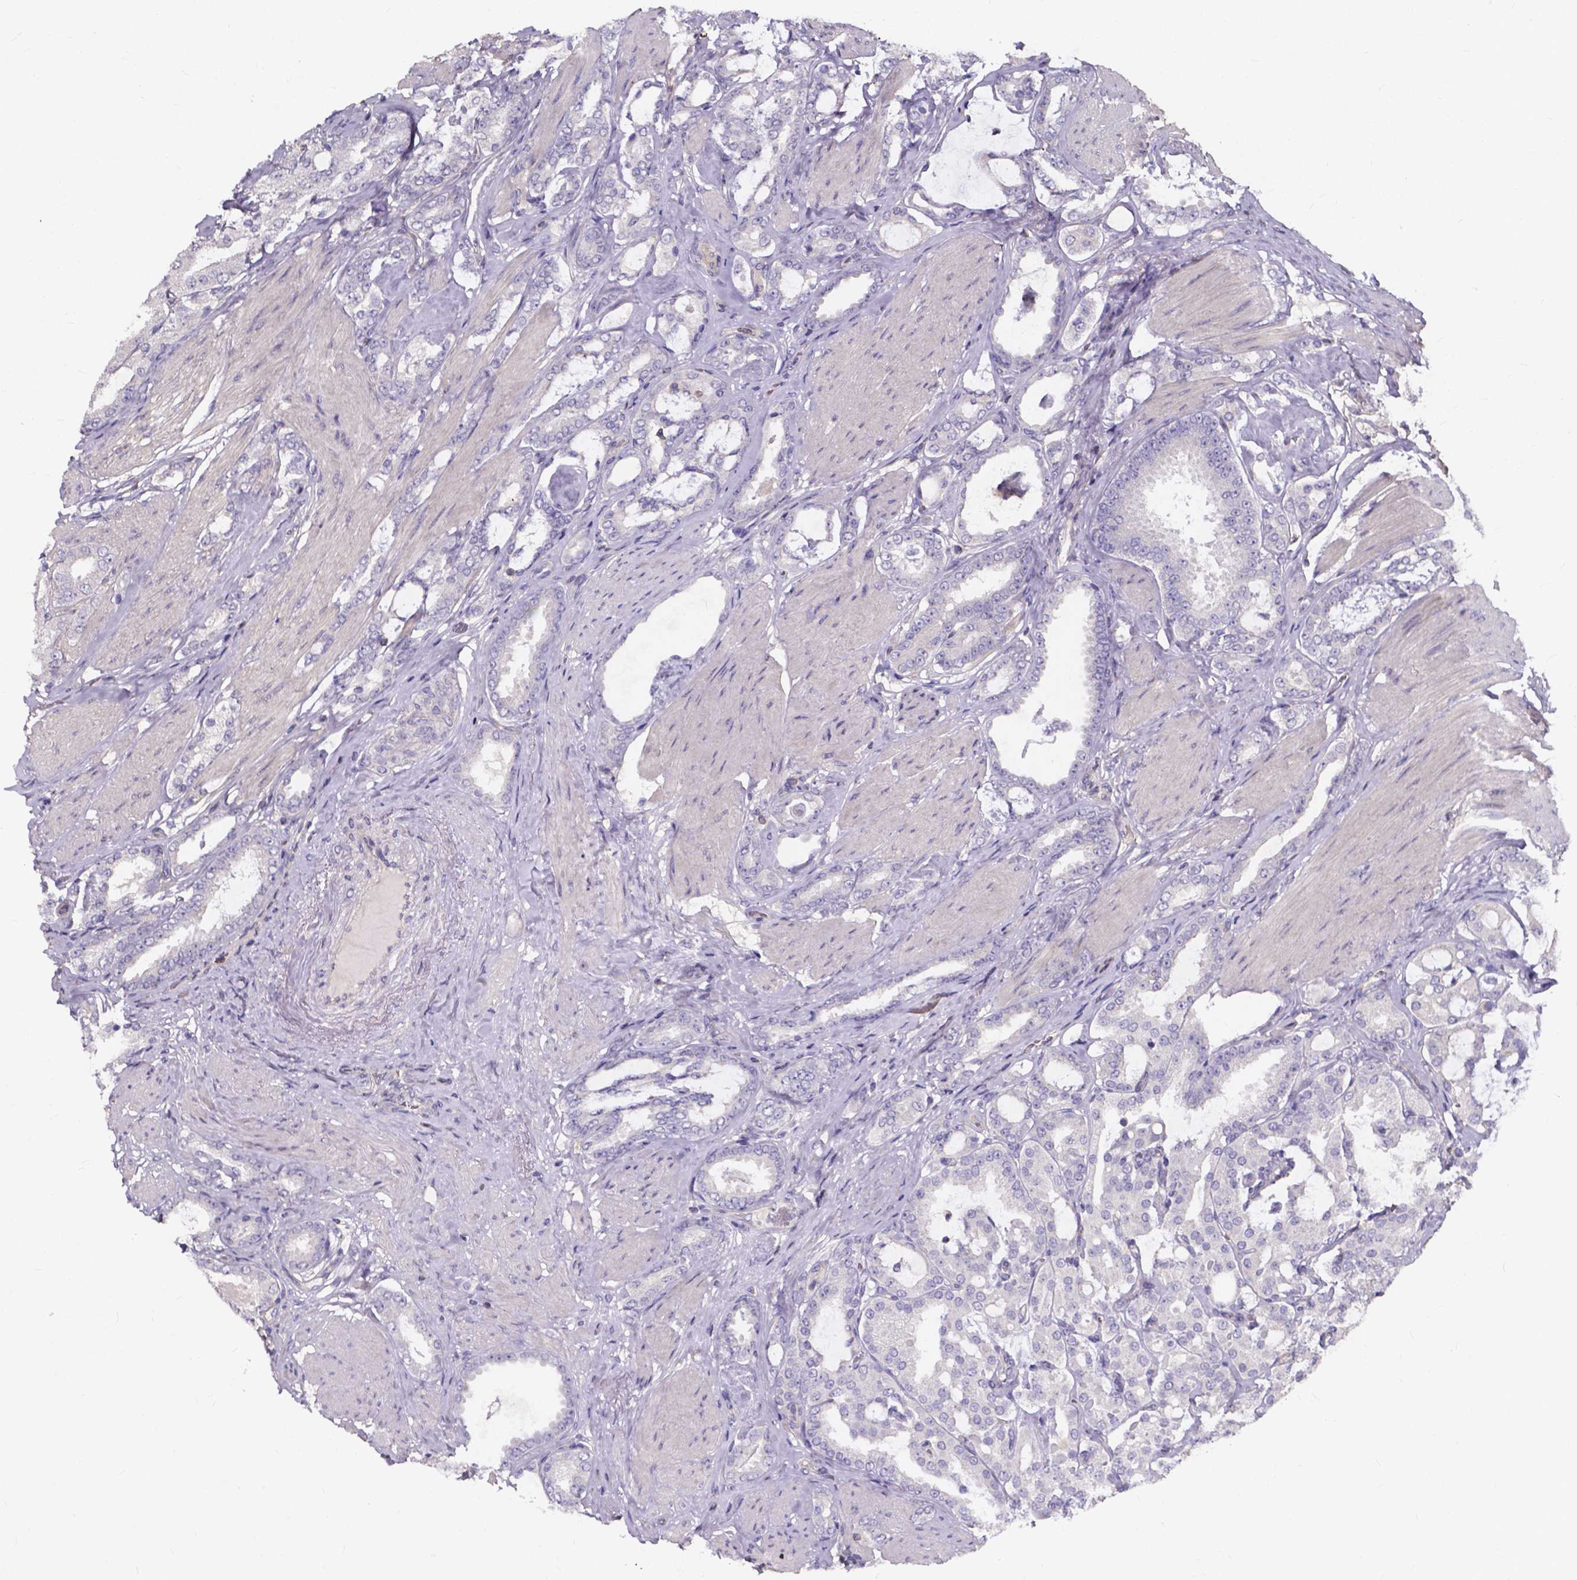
{"staining": {"intensity": "negative", "quantity": "none", "location": "none"}, "tissue": "prostate cancer", "cell_type": "Tumor cells", "image_type": "cancer", "snomed": [{"axis": "morphology", "description": "Adenocarcinoma, High grade"}, {"axis": "topography", "description": "Prostate"}], "caption": "This is a micrograph of immunohistochemistry (IHC) staining of prostate cancer, which shows no expression in tumor cells.", "gene": "THEMIS", "patient": {"sex": "male", "age": 63}}